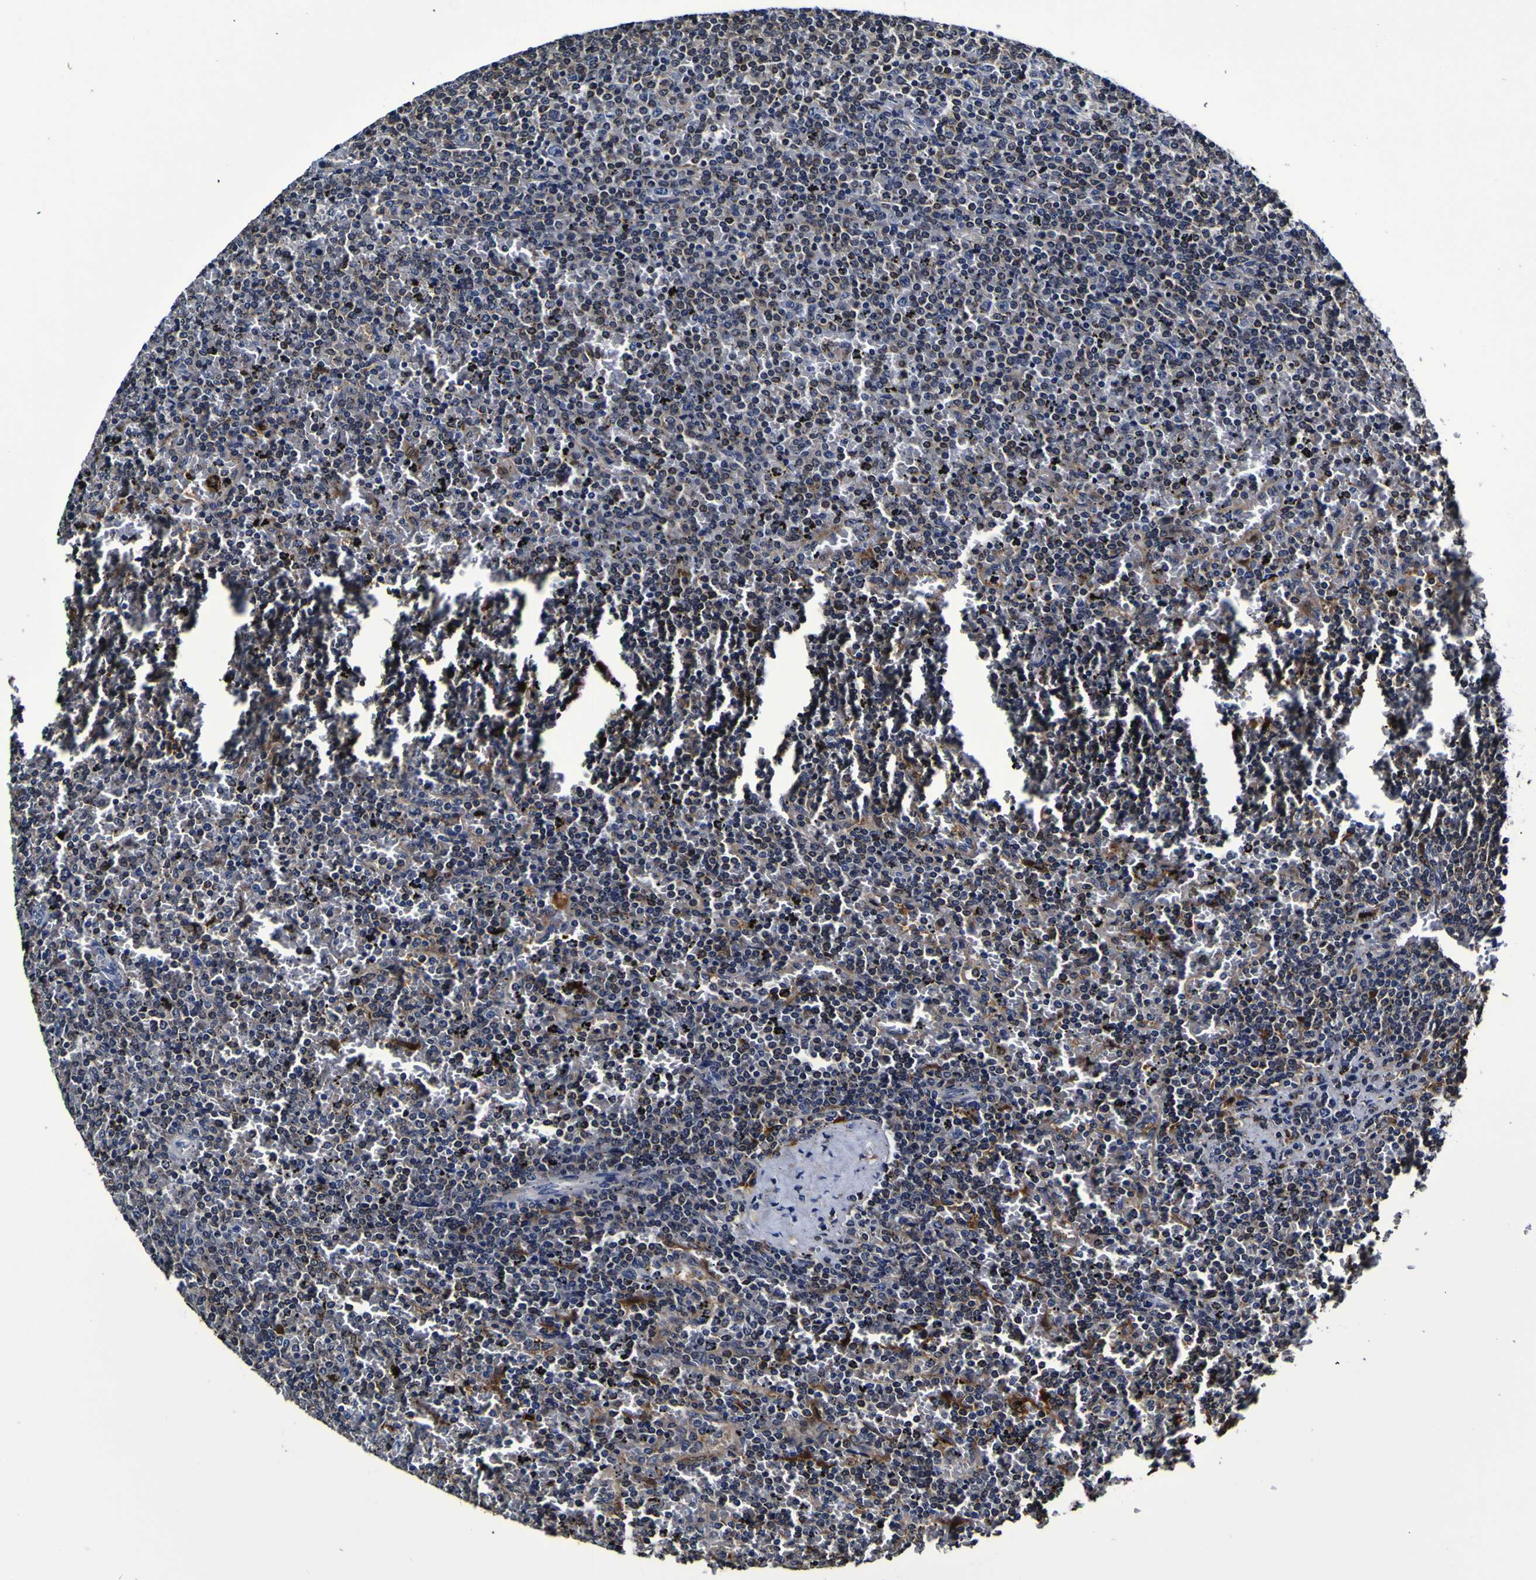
{"staining": {"intensity": "negative", "quantity": "none", "location": "none"}, "tissue": "lymphoma", "cell_type": "Tumor cells", "image_type": "cancer", "snomed": [{"axis": "morphology", "description": "Malignant lymphoma, non-Hodgkin's type, Low grade"}, {"axis": "topography", "description": "Spleen"}], "caption": "Immunohistochemistry (IHC) of human malignant lymphoma, non-Hodgkin's type (low-grade) displays no expression in tumor cells. (DAB immunohistochemistry, high magnification).", "gene": "GPX1", "patient": {"sex": "female", "age": 77}}